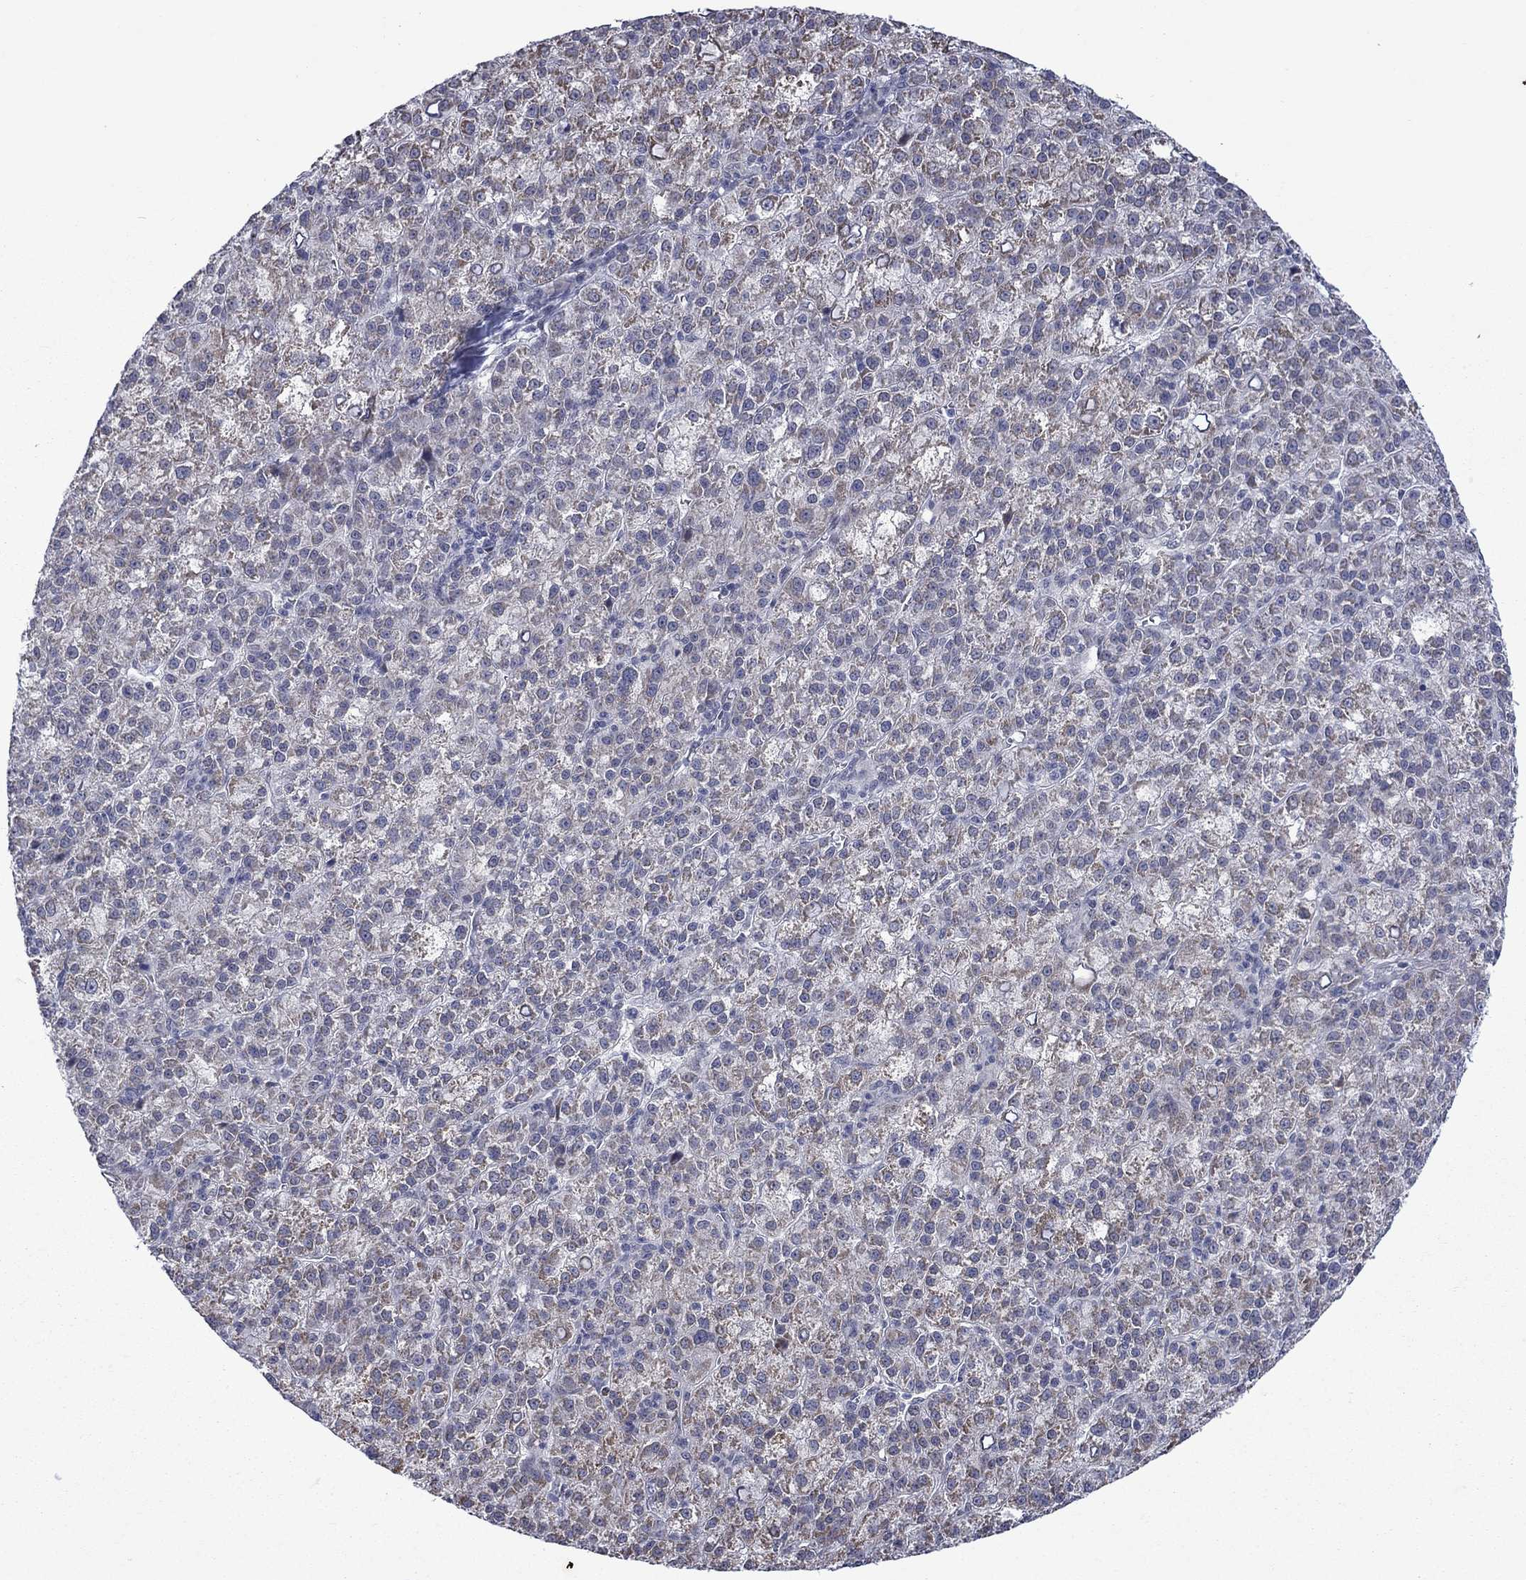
{"staining": {"intensity": "weak", "quantity": "<25%", "location": "cytoplasmic/membranous"}, "tissue": "liver cancer", "cell_type": "Tumor cells", "image_type": "cancer", "snomed": [{"axis": "morphology", "description": "Carcinoma, Hepatocellular, NOS"}, {"axis": "topography", "description": "Liver"}], "caption": "This is an immunohistochemistry image of human hepatocellular carcinoma (liver). There is no staining in tumor cells.", "gene": "KCNJ16", "patient": {"sex": "female", "age": 60}}